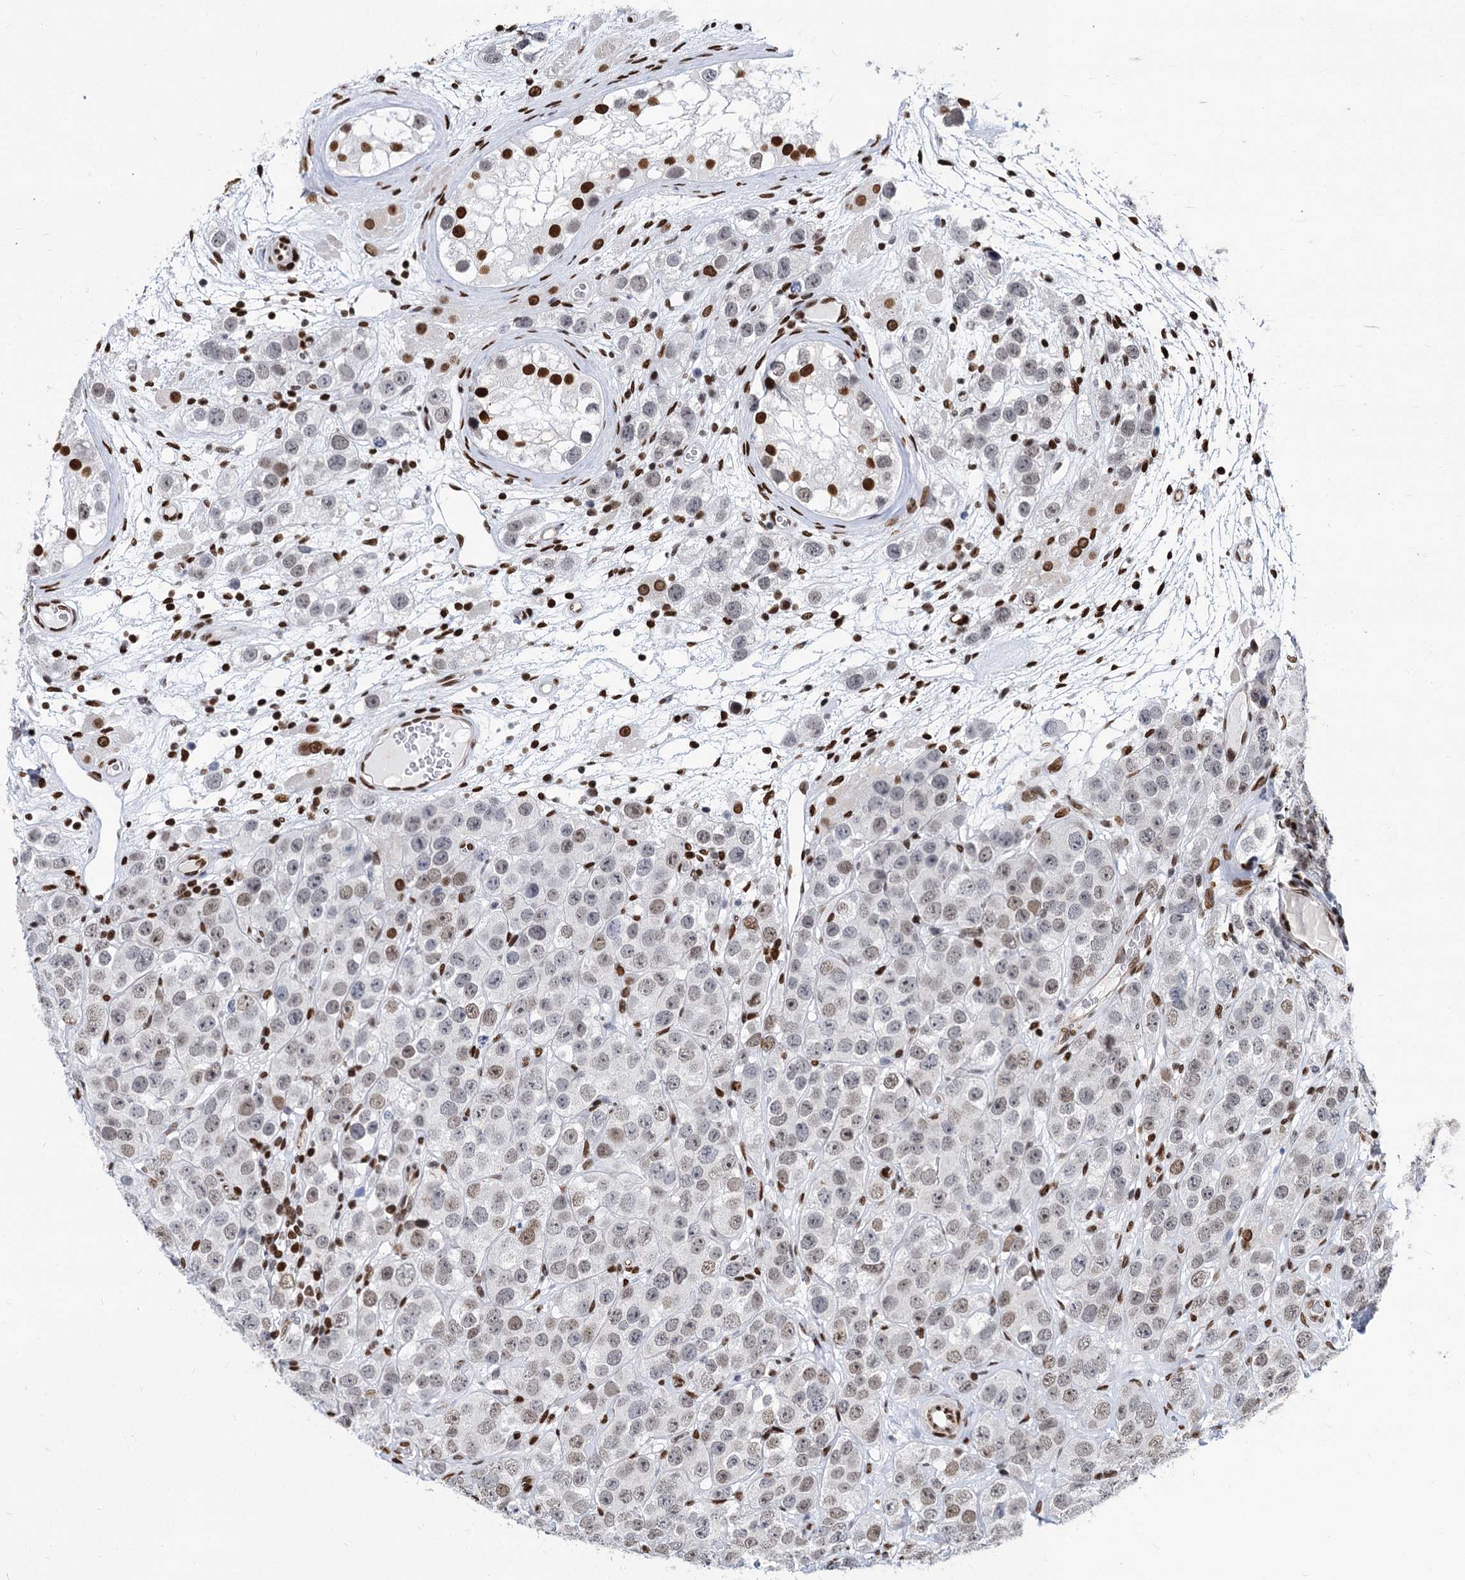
{"staining": {"intensity": "weak", "quantity": "25%-75%", "location": "nuclear"}, "tissue": "testis cancer", "cell_type": "Tumor cells", "image_type": "cancer", "snomed": [{"axis": "morphology", "description": "Seminoma, NOS"}, {"axis": "topography", "description": "Testis"}], "caption": "Weak nuclear staining for a protein is present in approximately 25%-75% of tumor cells of testis cancer (seminoma) using IHC.", "gene": "MECP2", "patient": {"sex": "male", "age": 28}}